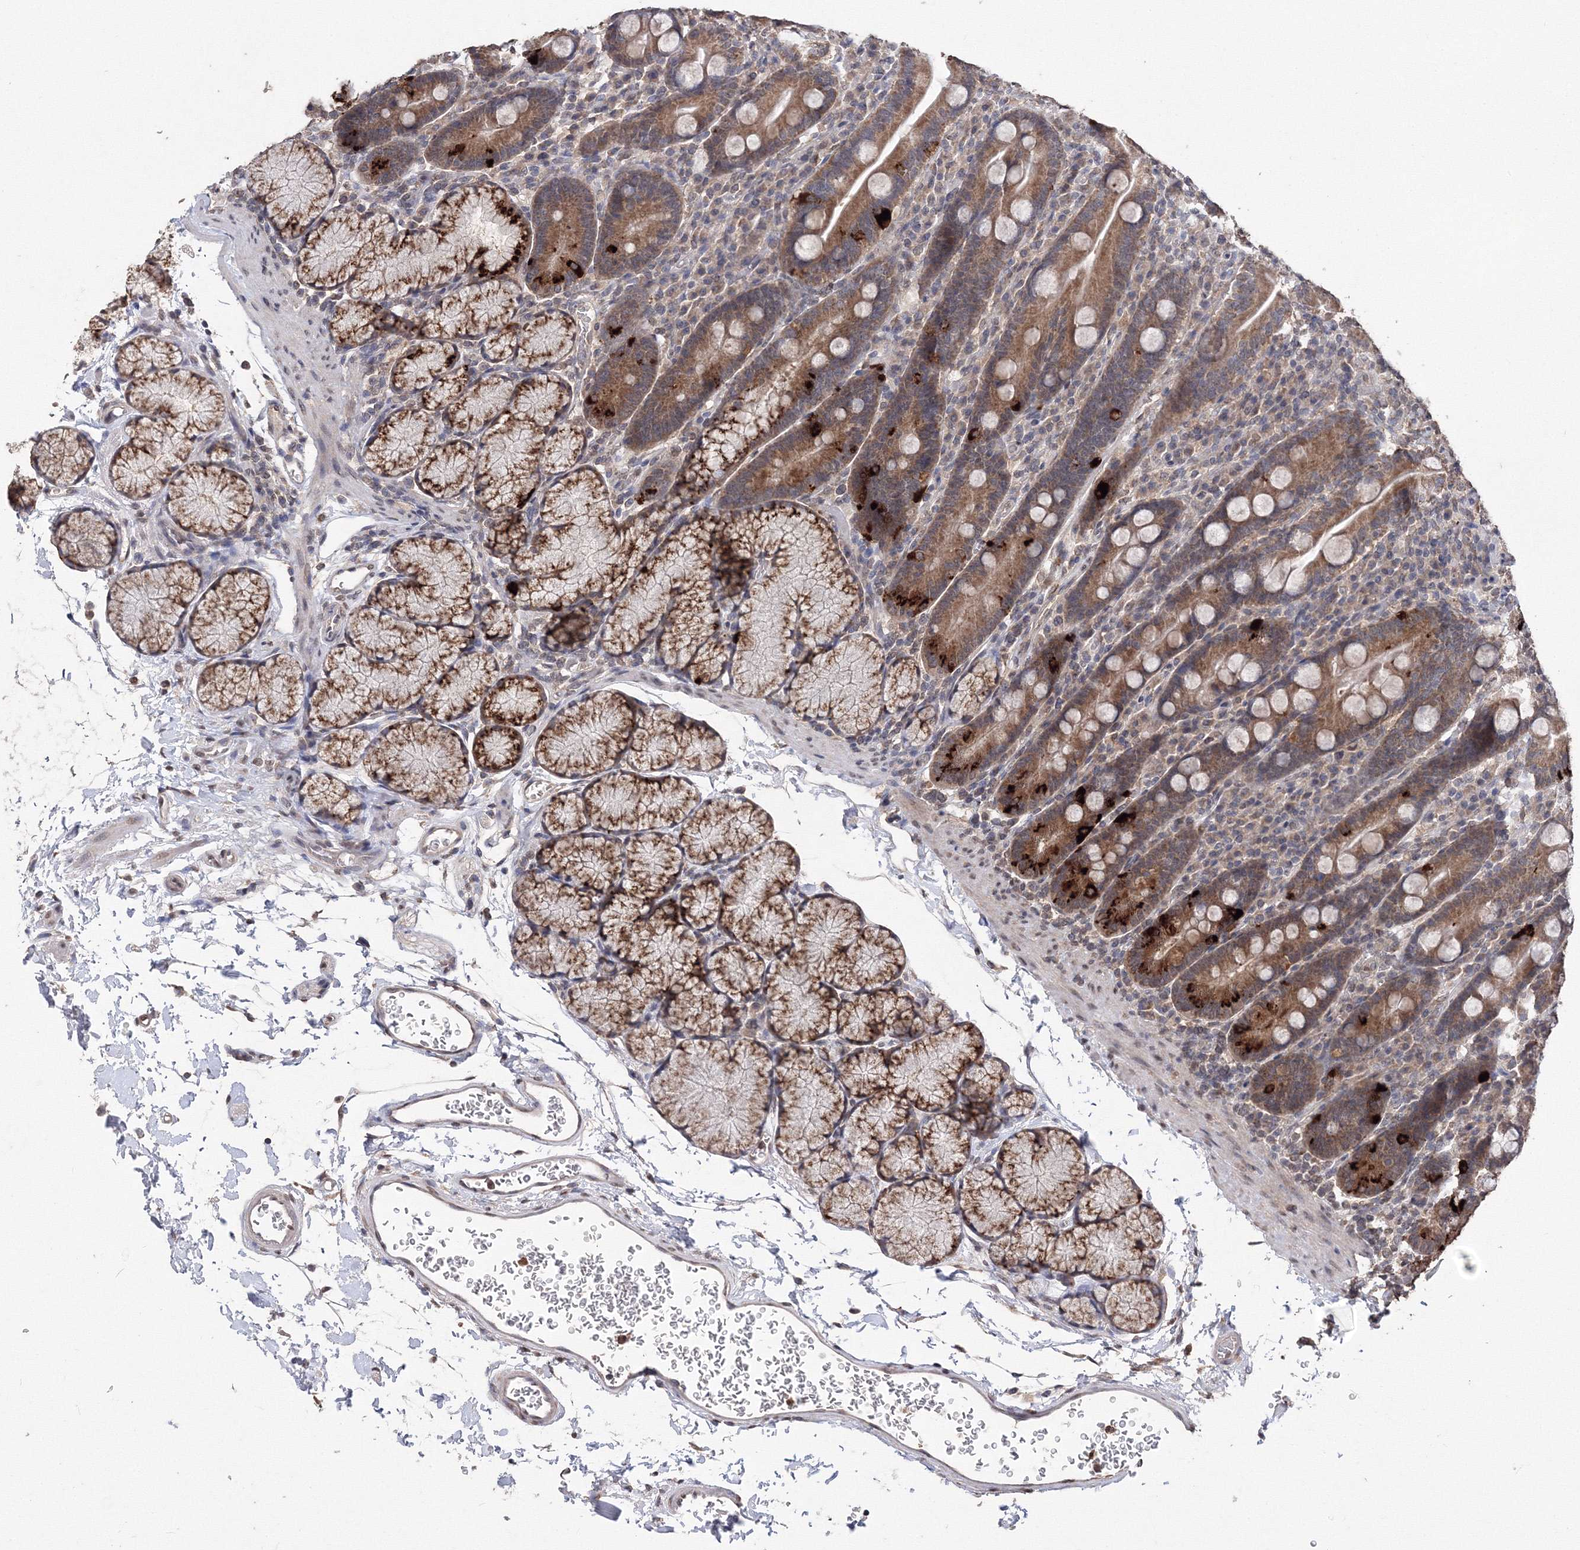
{"staining": {"intensity": "strong", "quantity": ">75%", "location": "cytoplasmic/membranous"}, "tissue": "duodenum", "cell_type": "Glandular cells", "image_type": "normal", "snomed": [{"axis": "morphology", "description": "Normal tissue, NOS"}, {"axis": "topography", "description": "Duodenum"}], "caption": "High-power microscopy captured an IHC histopathology image of unremarkable duodenum, revealing strong cytoplasmic/membranous positivity in about >75% of glandular cells. Immunohistochemistry stains the protein in brown and the nuclei are stained blue.", "gene": "GPN1", "patient": {"sex": "male", "age": 35}}